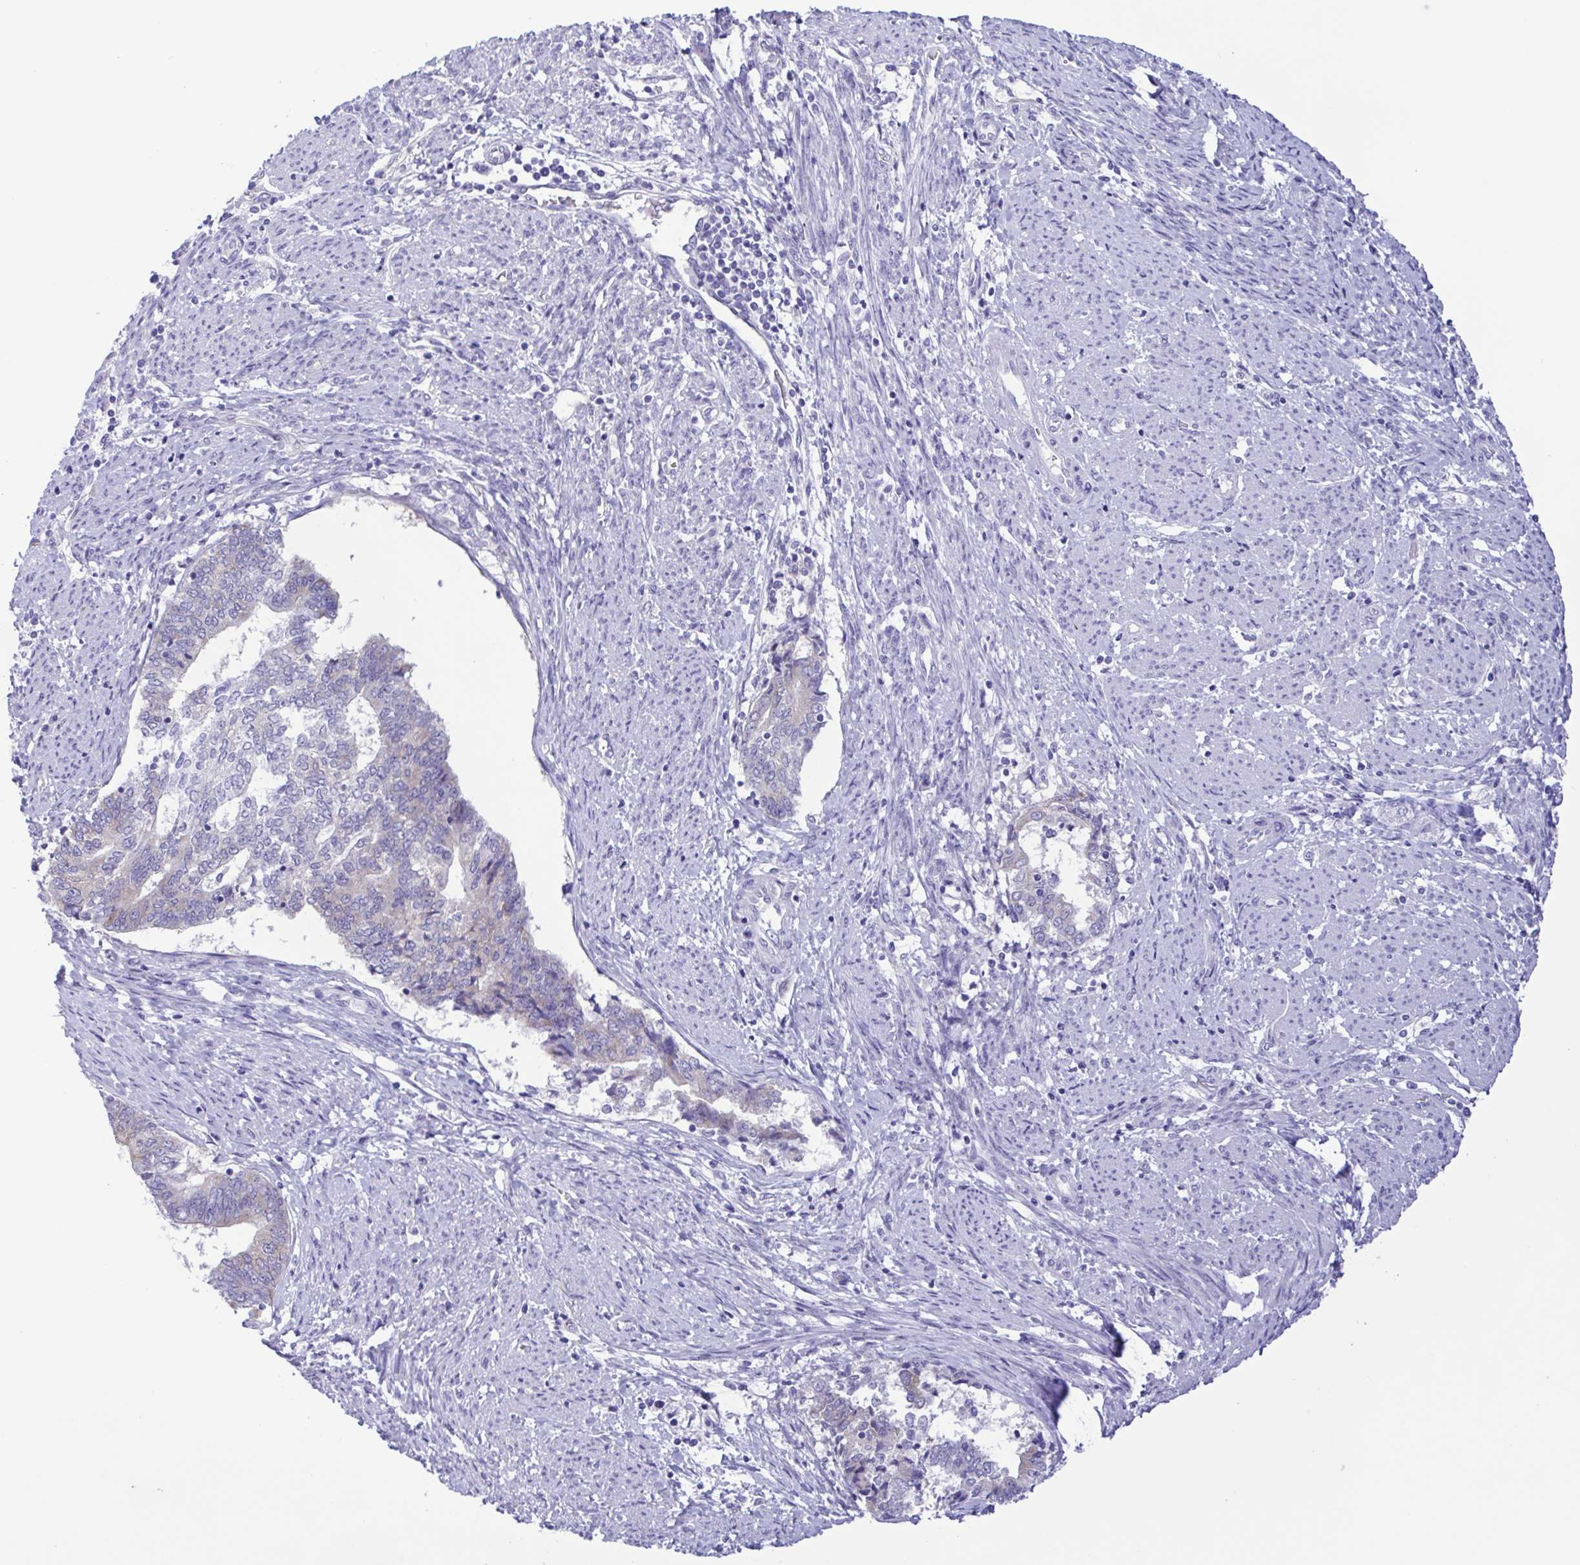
{"staining": {"intensity": "negative", "quantity": "none", "location": "none"}, "tissue": "endometrial cancer", "cell_type": "Tumor cells", "image_type": "cancer", "snomed": [{"axis": "morphology", "description": "Adenocarcinoma, NOS"}, {"axis": "topography", "description": "Endometrium"}], "caption": "A photomicrograph of human endometrial adenocarcinoma is negative for staining in tumor cells.", "gene": "TNNI3", "patient": {"sex": "female", "age": 65}}